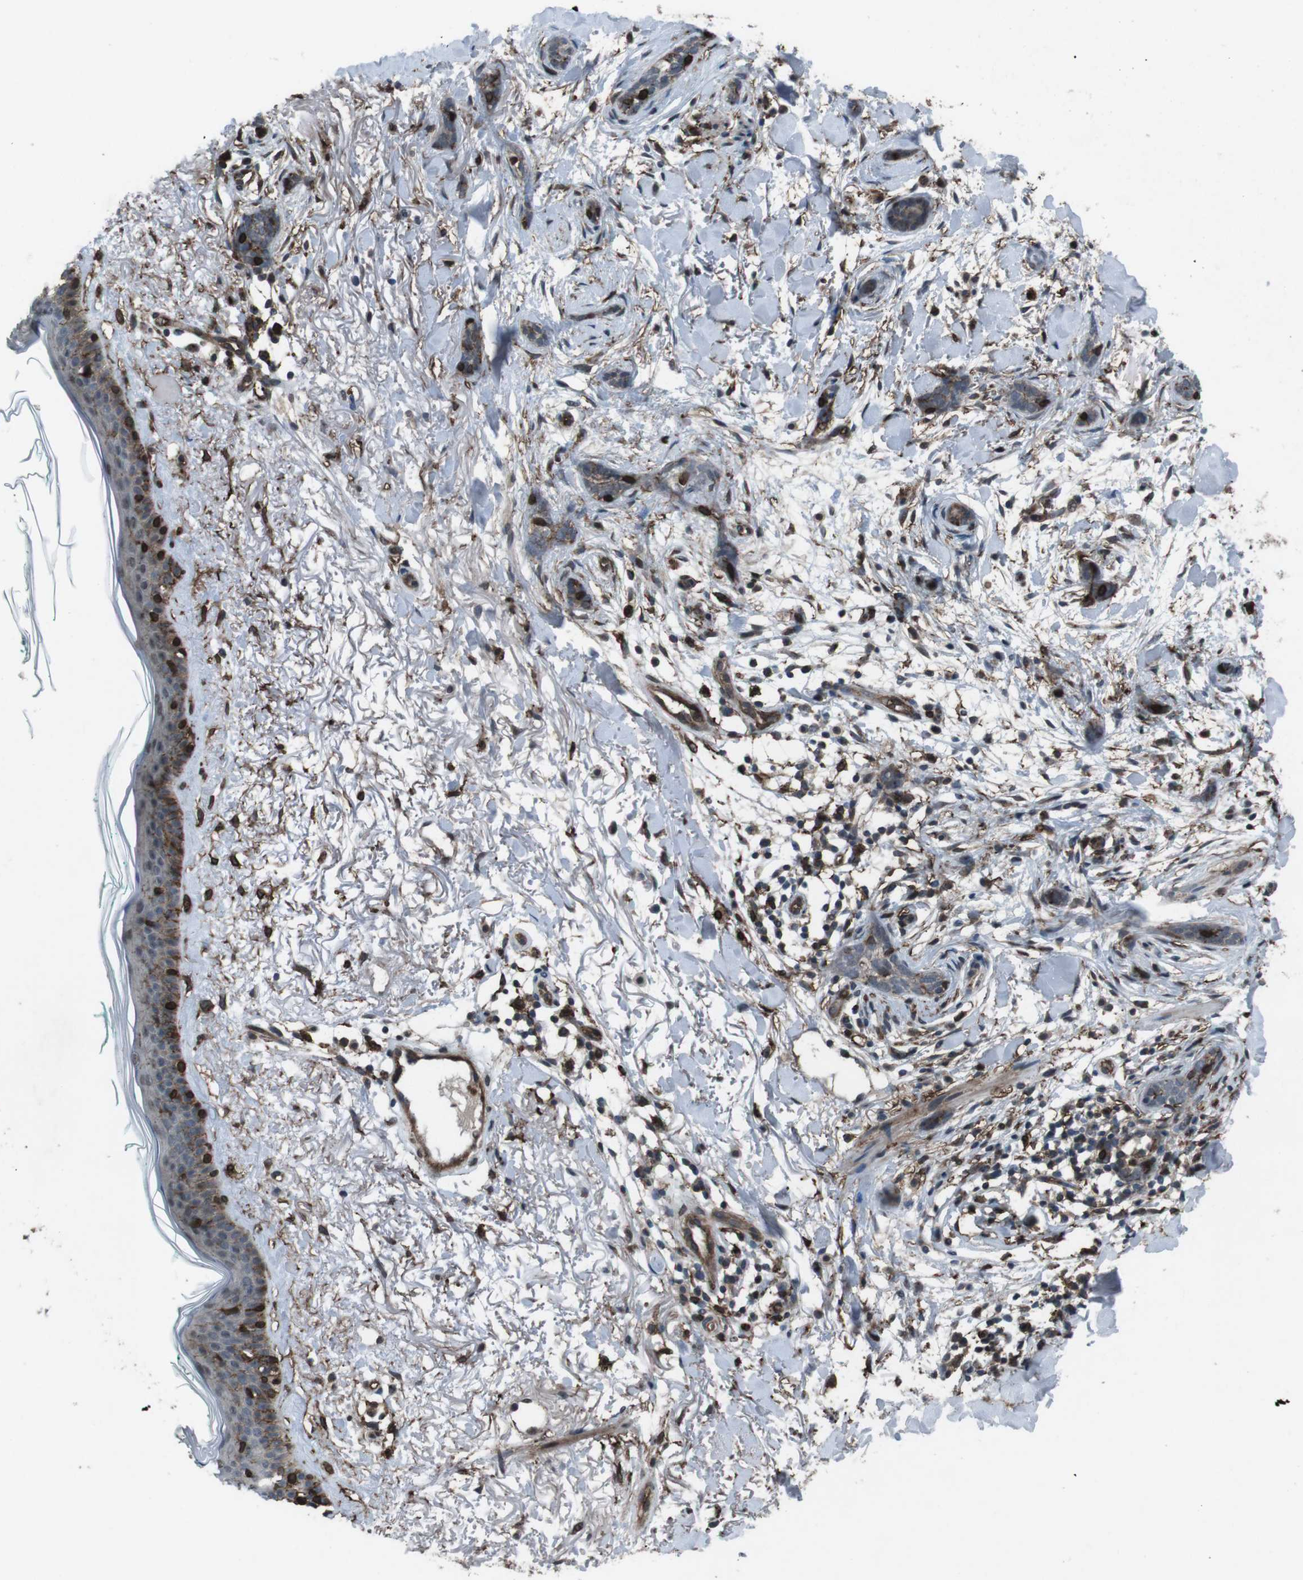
{"staining": {"intensity": "moderate", "quantity": "25%-75%", "location": "cytoplasmic/membranous"}, "tissue": "skin cancer", "cell_type": "Tumor cells", "image_type": "cancer", "snomed": [{"axis": "morphology", "description": "Basal cell carcinoma"}, {"axis": "morphology", "description": "Adnexal tumor, benign"}, {"axis": "topography", "description": "Skin"}], "caption": "Immunohistochemical staining of human skin cancer exhibits medium levels of moderate cytoplasmic/membranous protein expression in about 25%-75% of tumor cells. Nuclei are stained in blue.", "gene": "GDF10", "patient": {"sex": "female", "age": 42}}